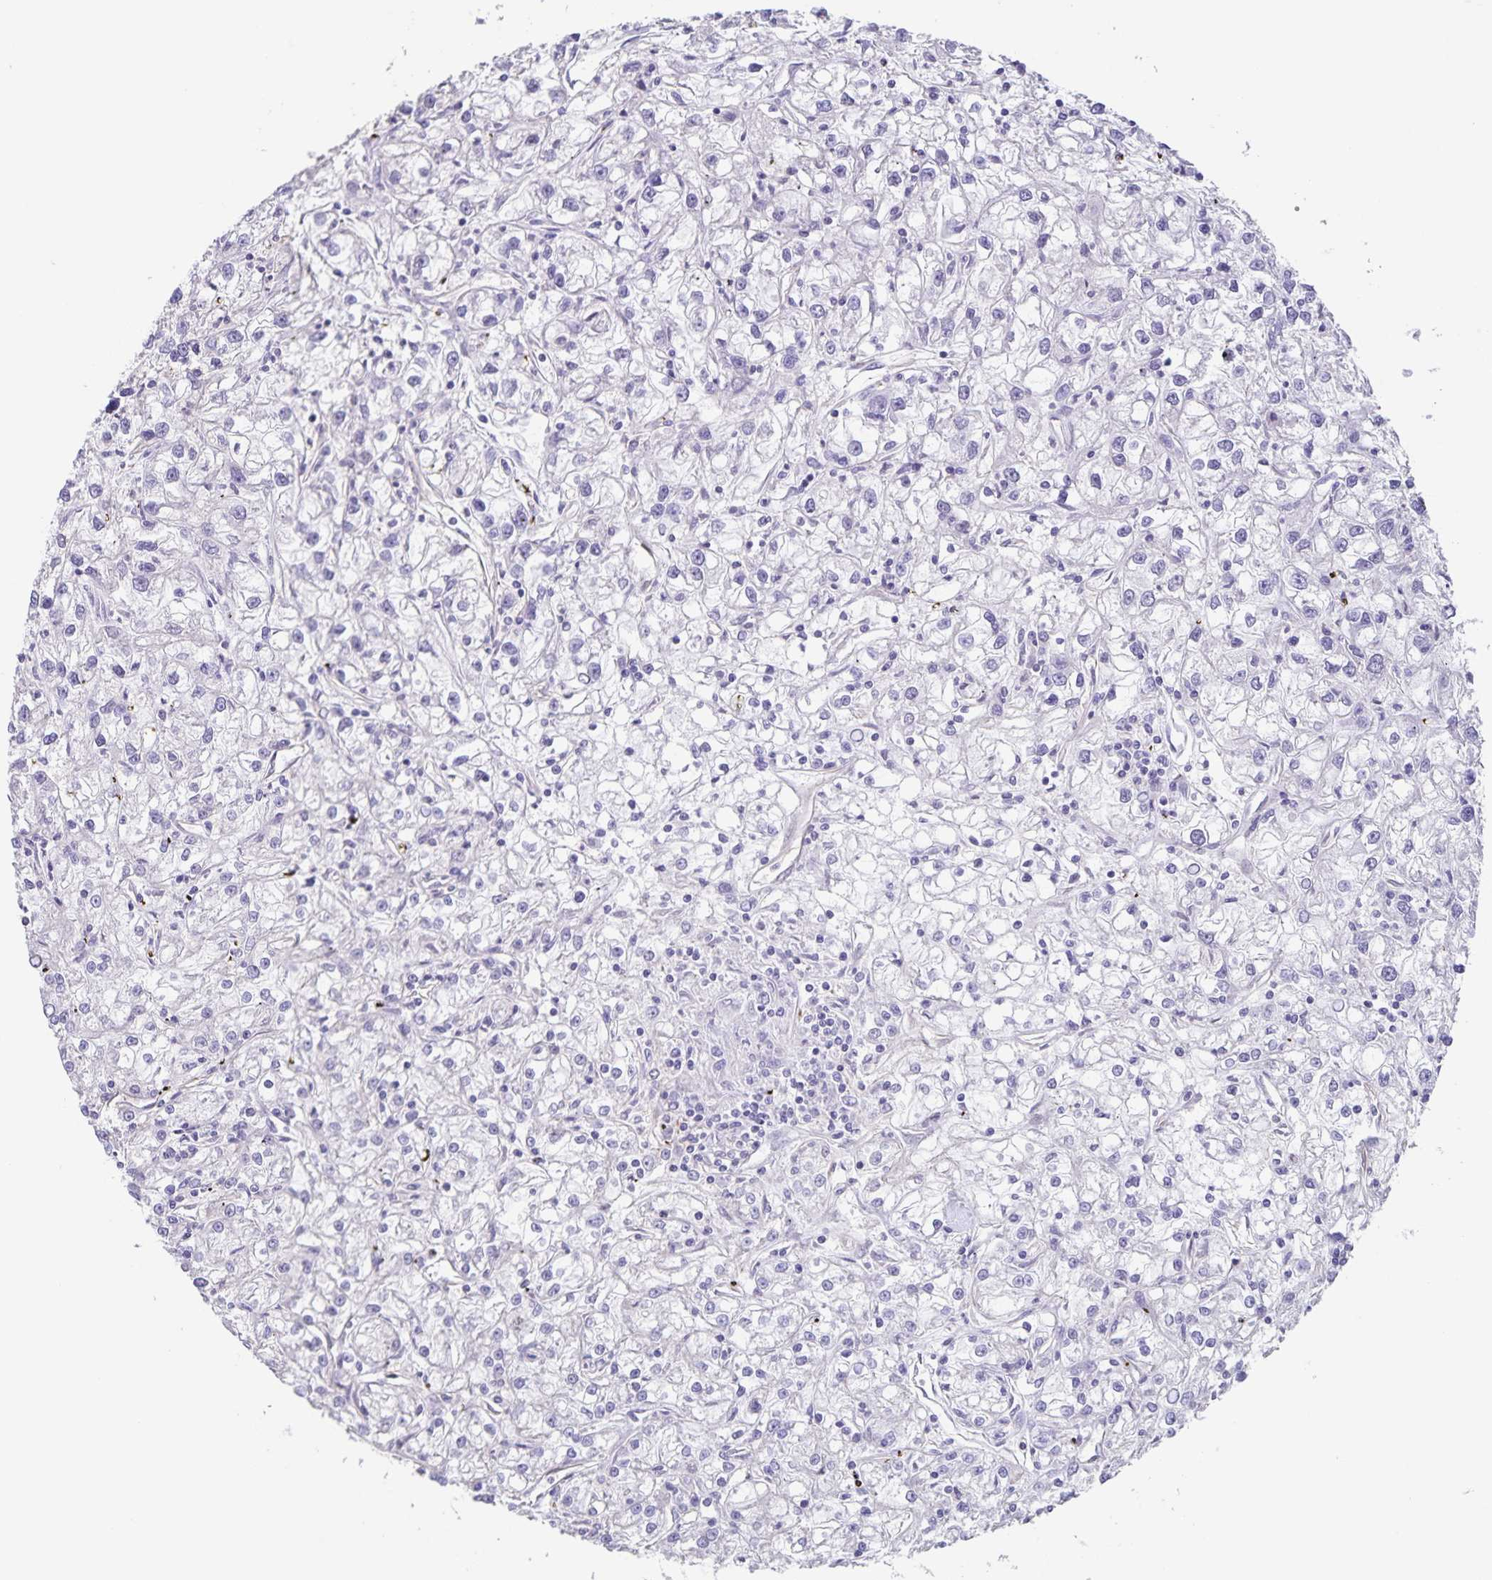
{"staining": {"intensity": "negative", "quantity": "none", "location": "none"}, "tissue": "renal cancer", "cell_type": "Tumor cells", "image_type": "cancer", "snomed": [{"axis": "morphology", "description": "Adenocarcinoma, NOS"}, {"axis": "topography", "description": "Kidney"}], "caption": "Renal cancer was stained to show a protein in brown. There is no significant expression in tumor cells.", "gene": "SYNM", "patient": {"sex": "female", "age": 59}}